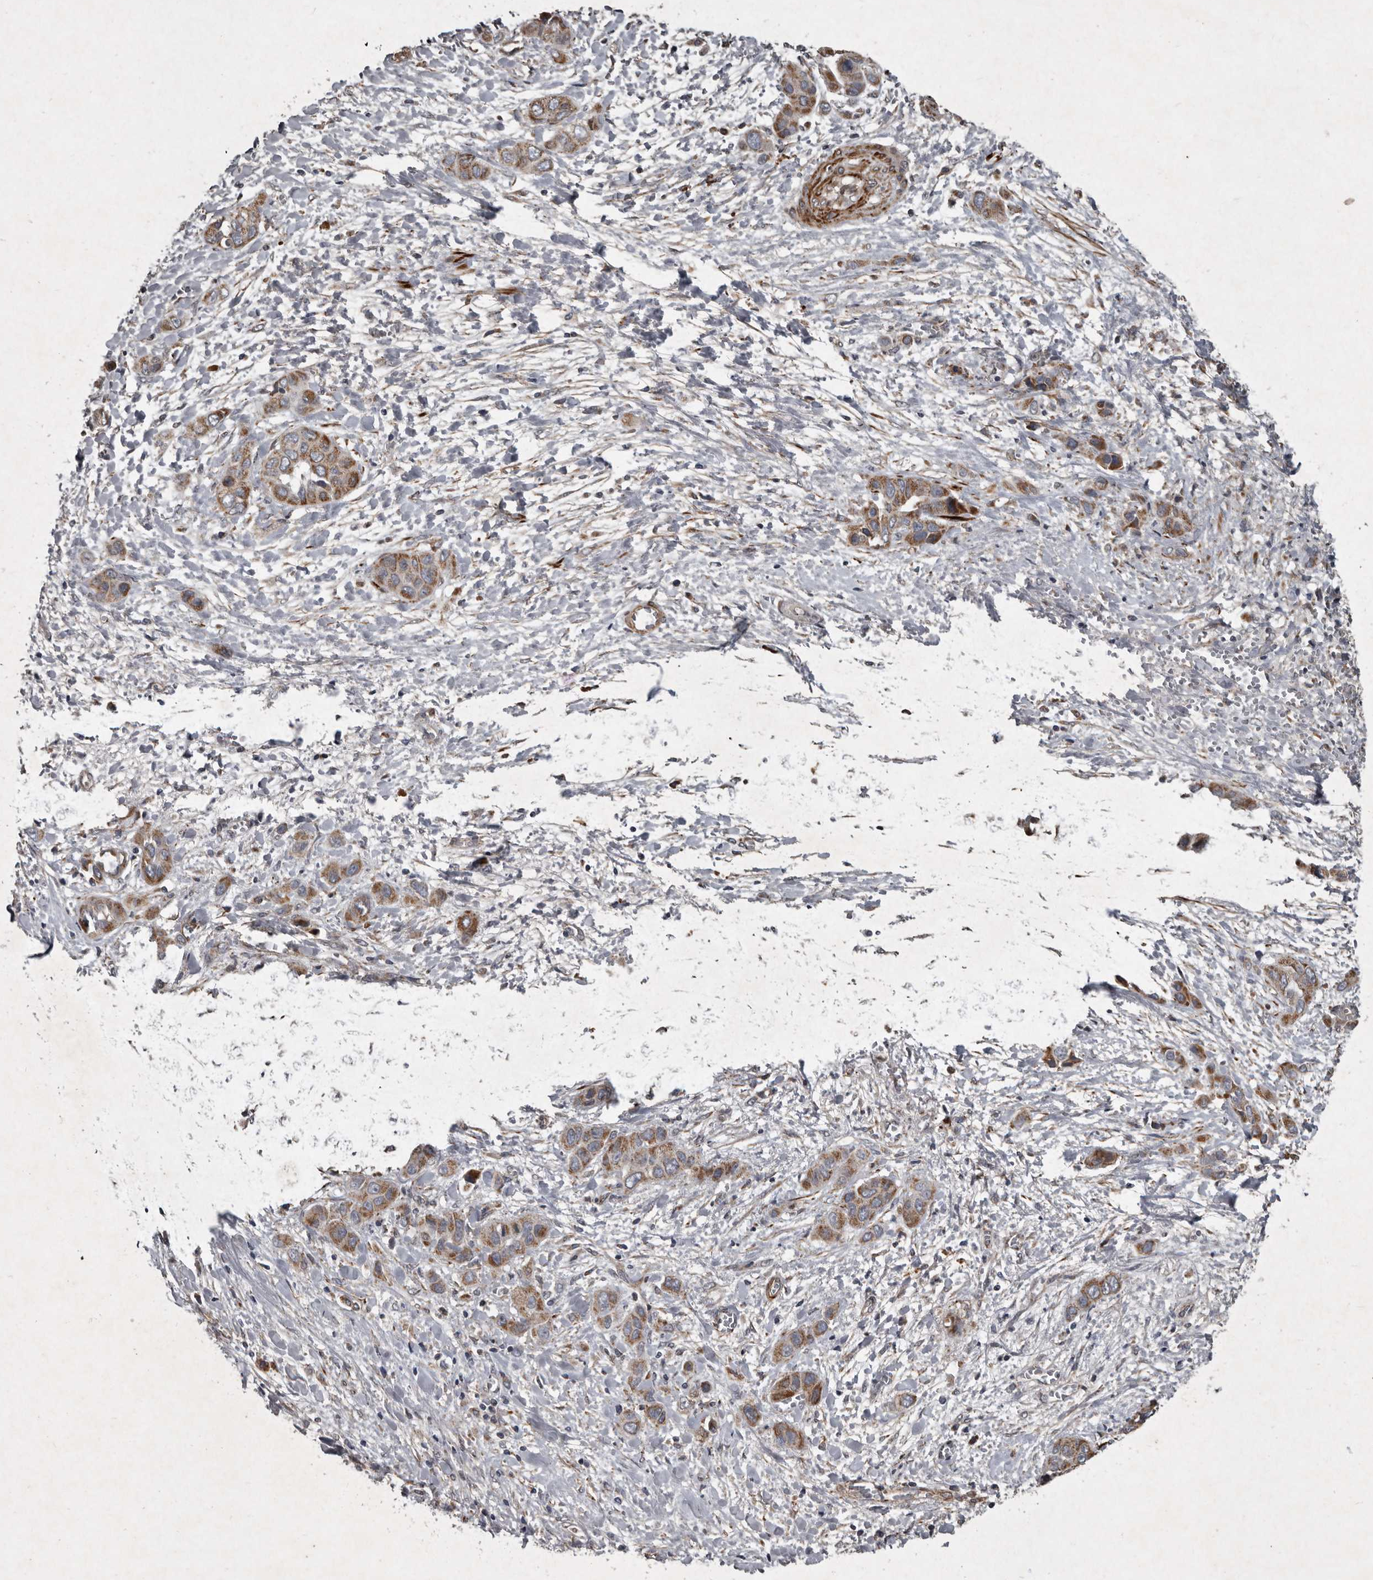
{"staining": {"intensity": "moderate", "quantity": ">75%", "location": "cytoplasmic/membranous"}, "tissue": "liver cancer", "cell_type": "Tumor cells", "image_type": "cancer", "snomed": [{"axis": "morphology", "description": "Cholangiocarcinoma"}, {"axis": "topography", "description": "Liver"}], "caption": "Cholangiocarcinoma (liver) stained with a protein marker reveals moderate staining in tumor cells.", "gene": "MRPS15", "patient": {"sex": "female", "age": 52}}